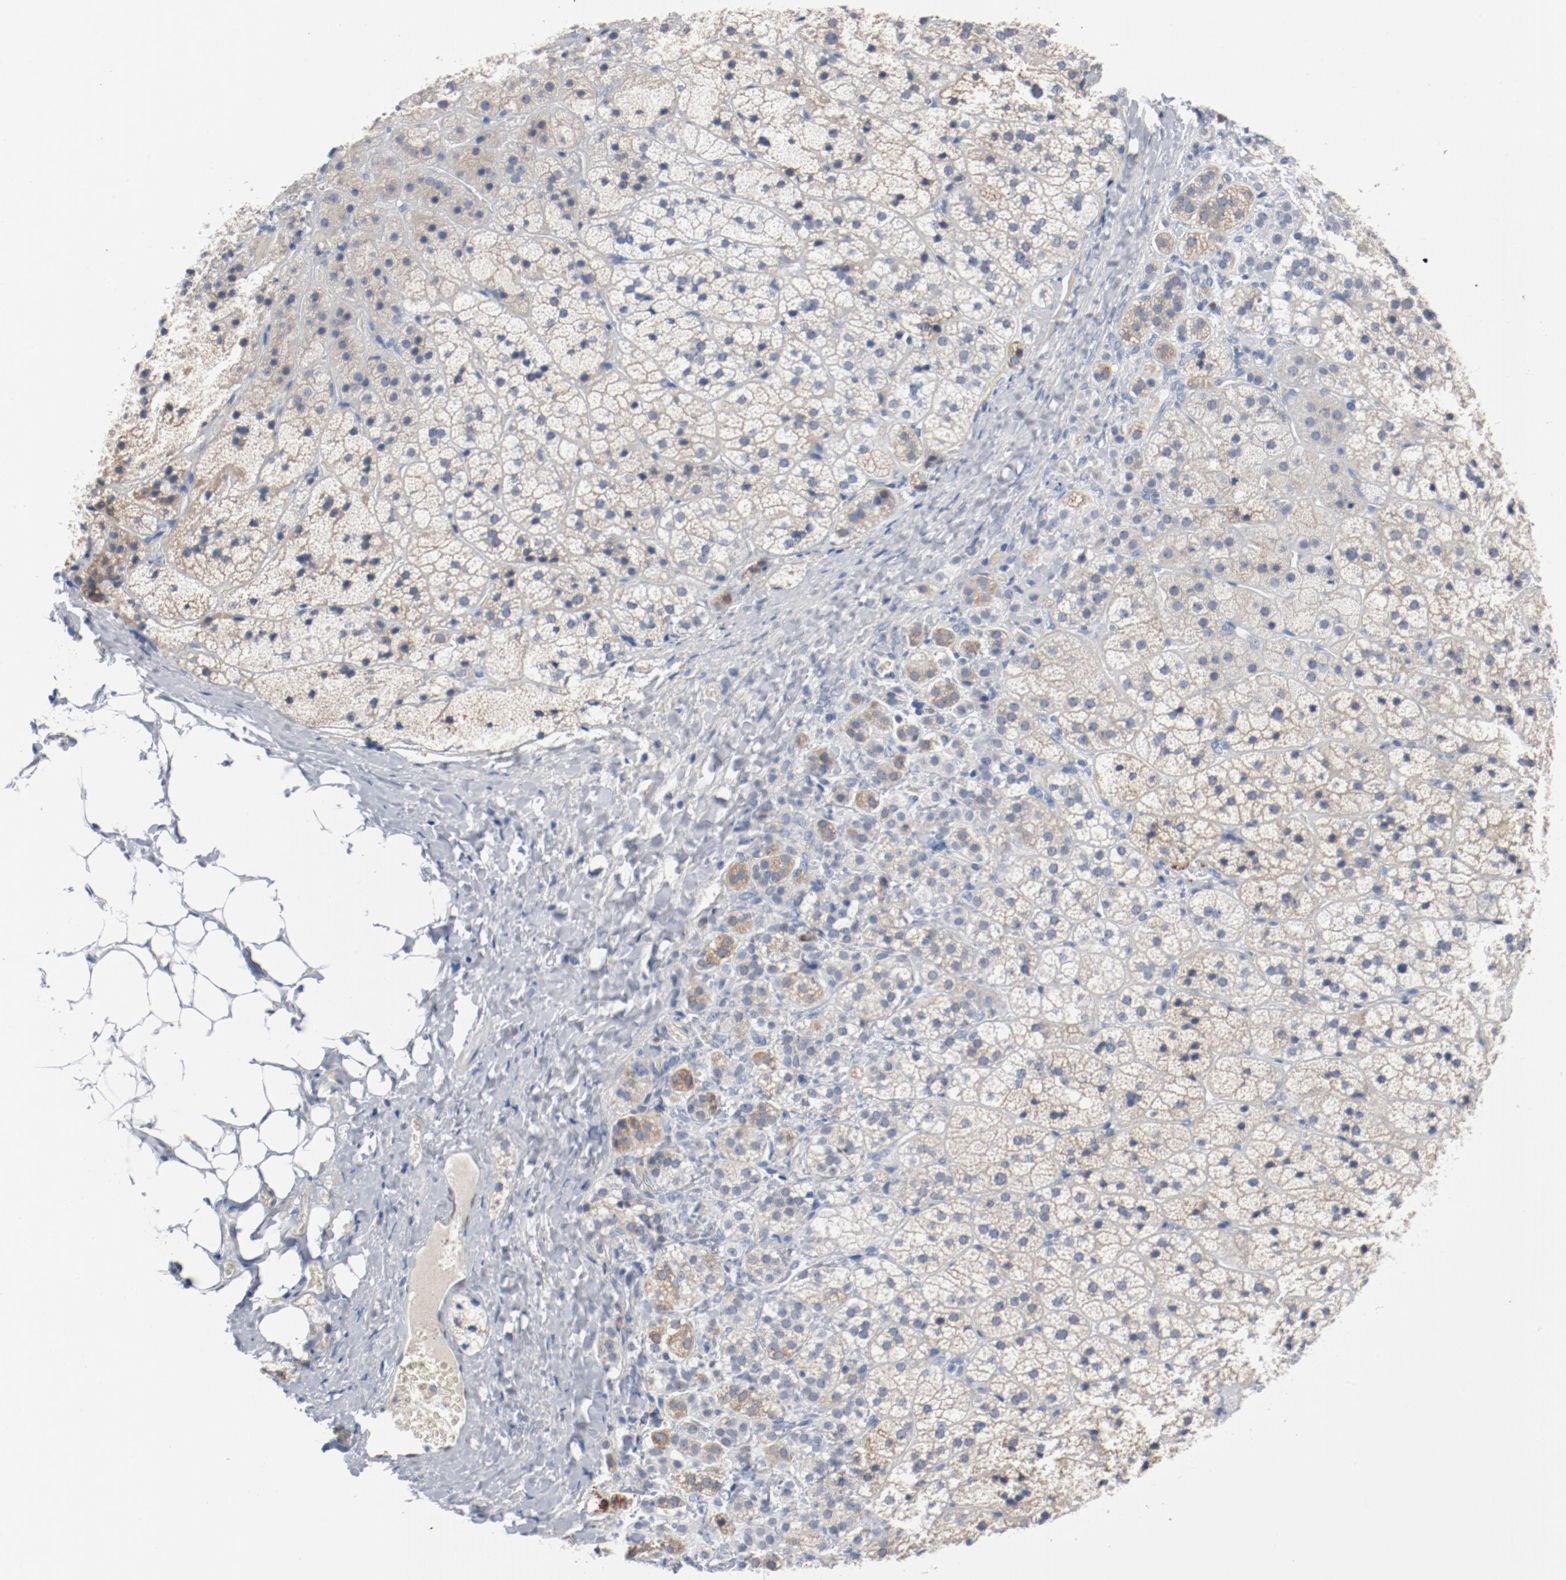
{"staining": {"intensity": "negative", "quantity": "none", "location": "none"}, "tissue": "adrenal gland", "cell_type": "Glandular cells", "image_type": "normal", "snomed": [{"axis": "morphology", "description": "Normal tissue, NOS"}, {"axis": "topography", "description": "Adrenal gland"}], "caption": "This is an immunohistochemistry (IHC) micrograph of normal human adrenal gland. There is no staining in glandular cells.", "gene": "ENSG00000285708", "patient": {"sex": "female", "age": 44}}